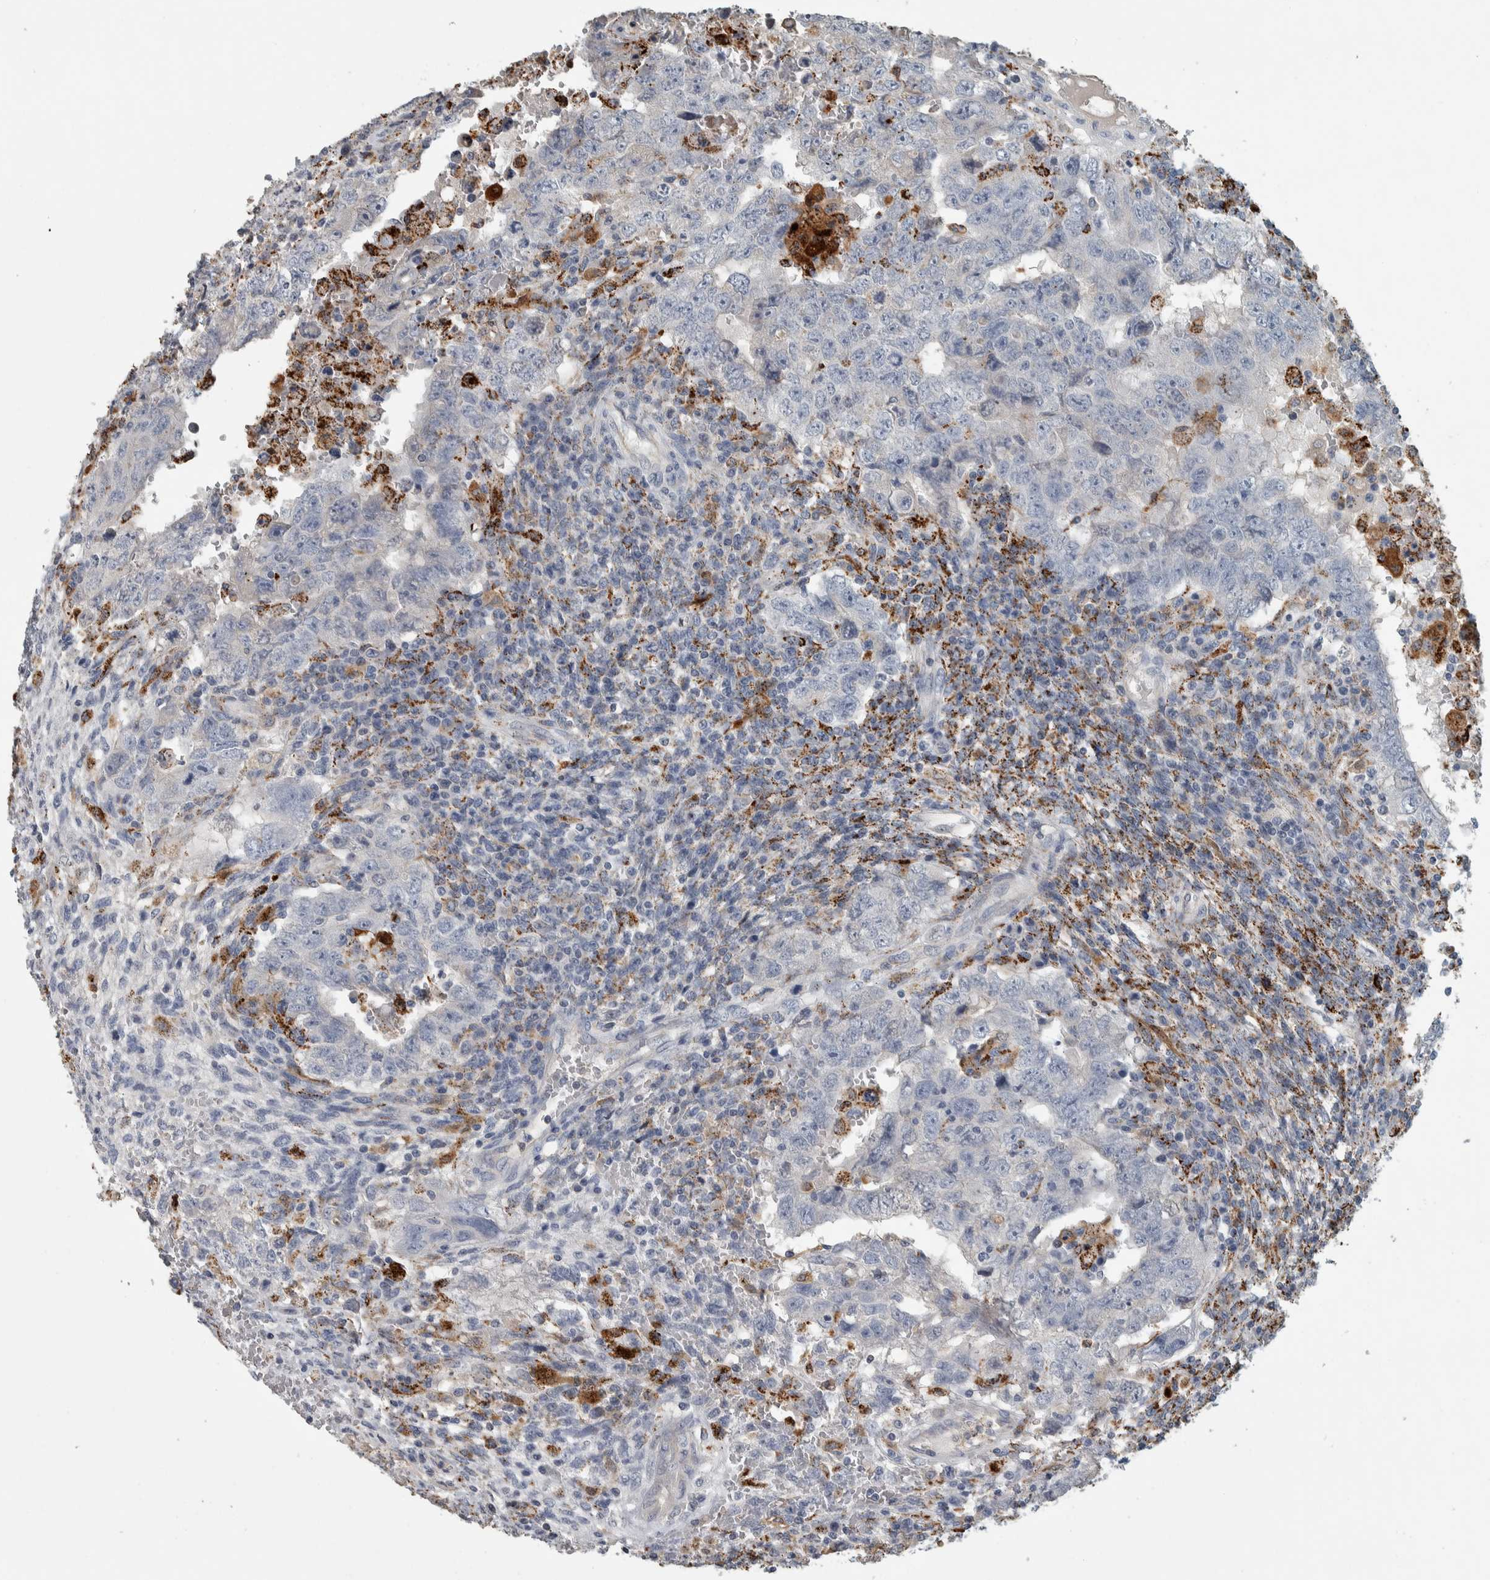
{"staining": {"intensity": "negative", "quantity": "none", "location": "none"}, "tissue": "testis cancer", "cell_type": "Tumor cells", "image_type": "cancer", "snomed": [{"axis": "morphology", "description": "Carcinoma, Embryonal, NOS"}, {"axis": "topography", "description": "Testis"}], "caption": "Tumor cells are negative for protein expression in human embryonal carcinoma (testis).", "gene": "FAM78A", "patient": {"sex": "male", "age": 26}}